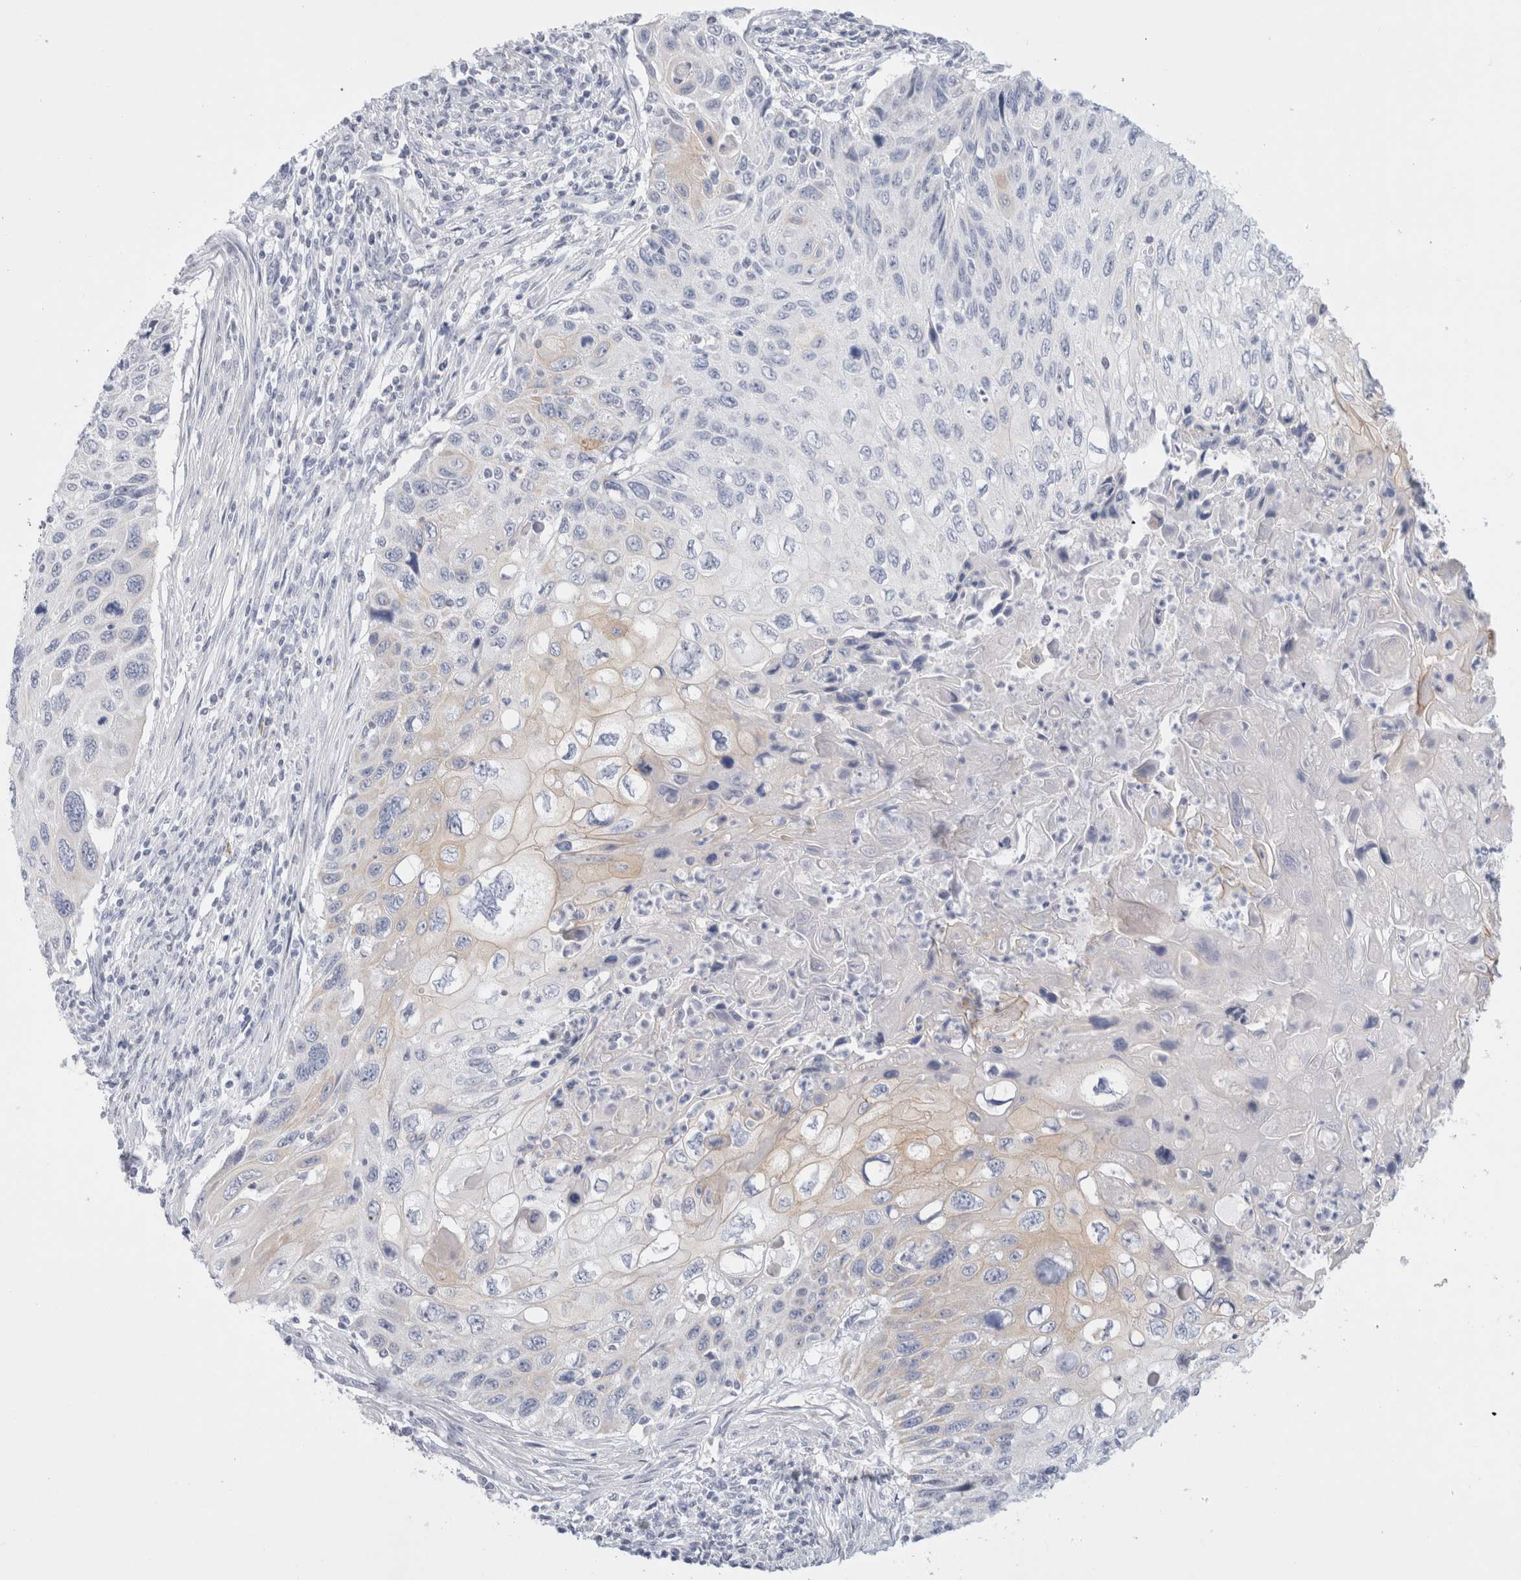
{"staining": {"intensity": "weak", "quantity": "25%-75%", "location": "cytoplasmic/membranous"}, "tissue": "cervical cancer", "cell_type": "Tumor cells", "image_type": "cancer", "snomed": [{"axis": "morphology", "description": "Squamous cell carcinoma, NOS"}, {"axis": "topography", "description": "Cervix"}], "caption": "About 25%-75% of tumor cells in human cervical squamous cell carcinoma display weak cytoplasmic/membranous protein staining as visualized by brown immunohistochemical staining.", "gene": "MUC15", "patient": {"sex": "female", "age": 70}}